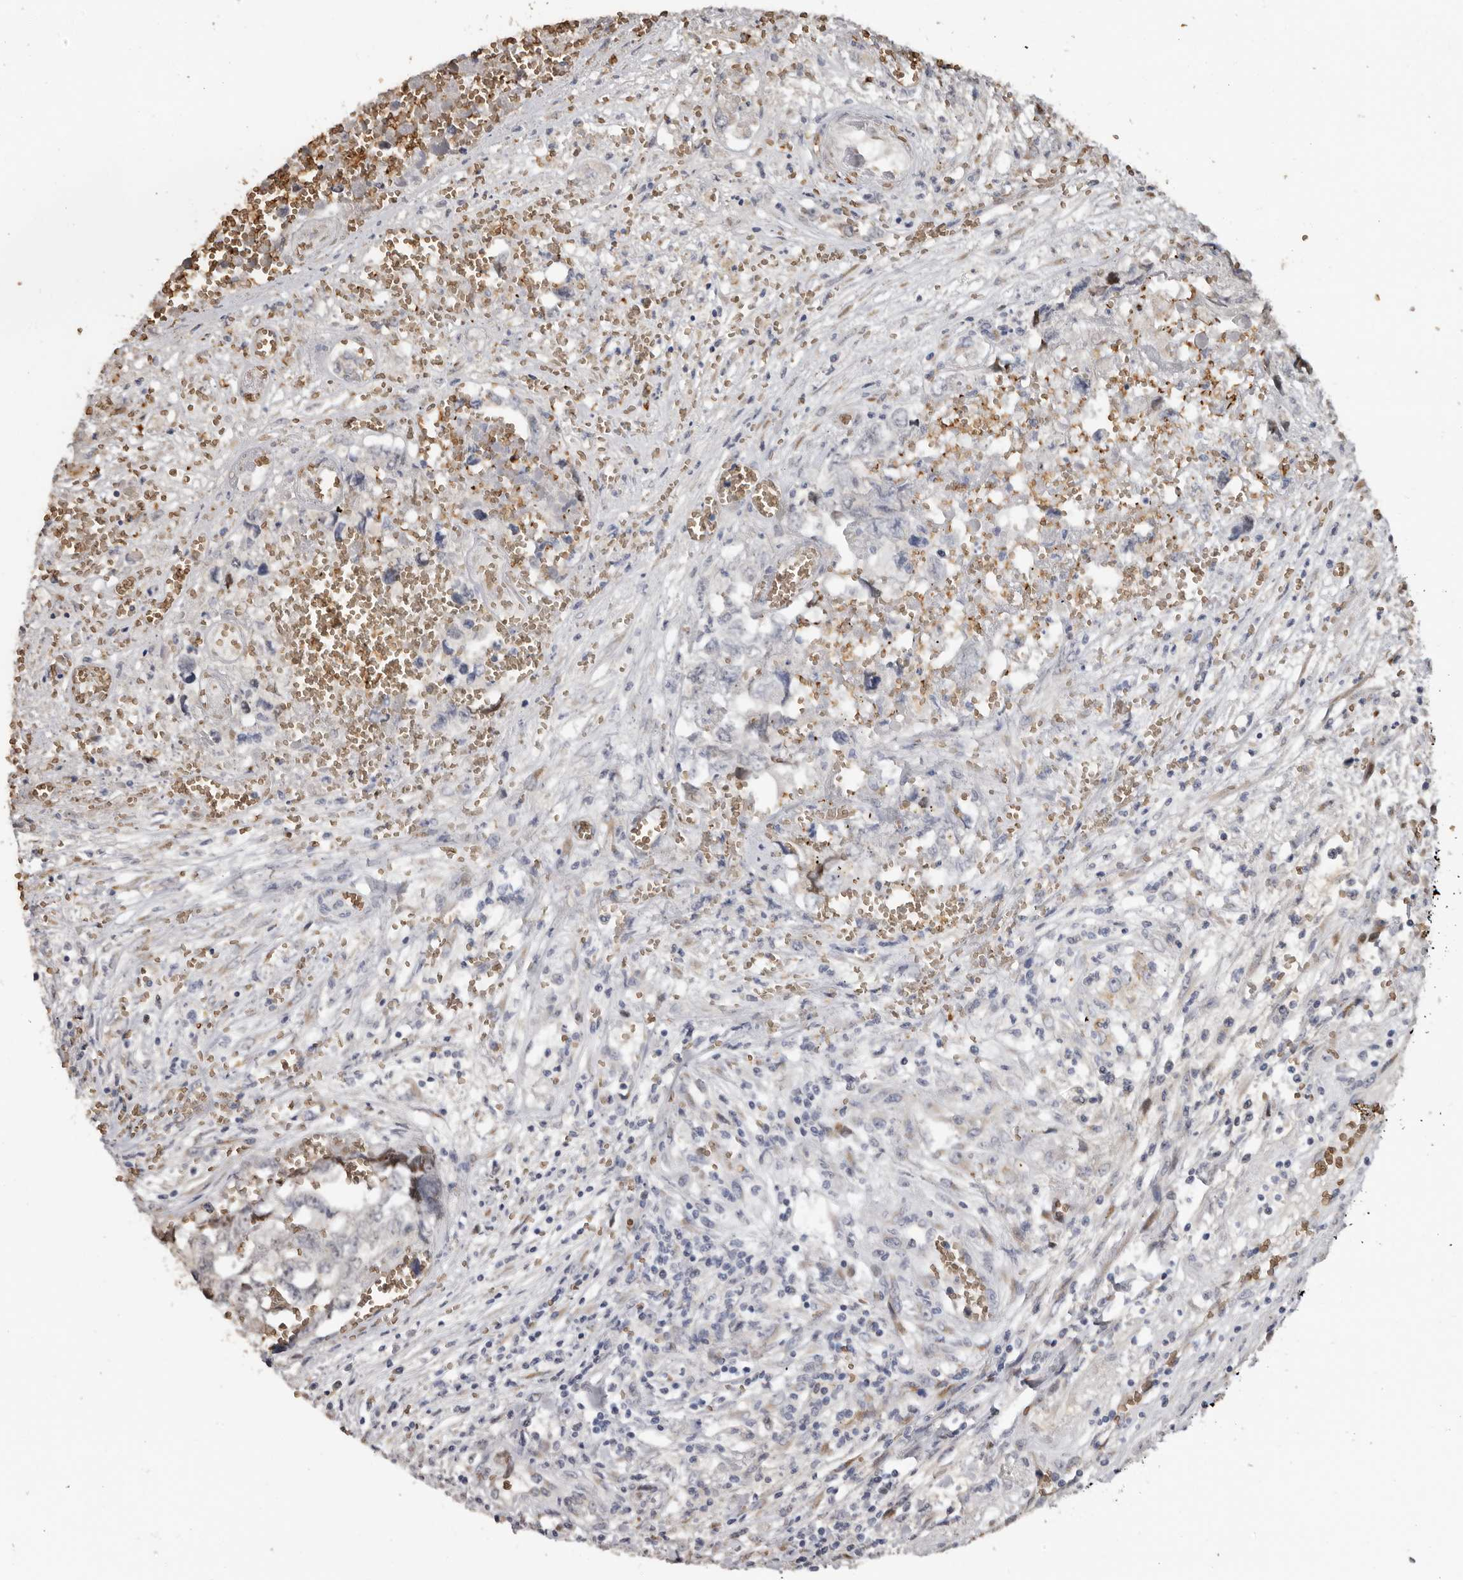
{"staining": {"intensity": "negative", "quantity": "none", "location": "none"}, "tissue": "testis cancer", "cell_type": "Tumor cells", "image_type": "cancer", "snomed": [{"axis": "morphology", "description": "Carcinoma, Embryonal, NOS"}, {"axis": "topography", "description": "Testis"}], "caption": "Tumor cells show no significant protein staining in embryonal carcinoma (testis).", "gene": "ENTREP1", "patient": {"sex": "male", "age": 31}}